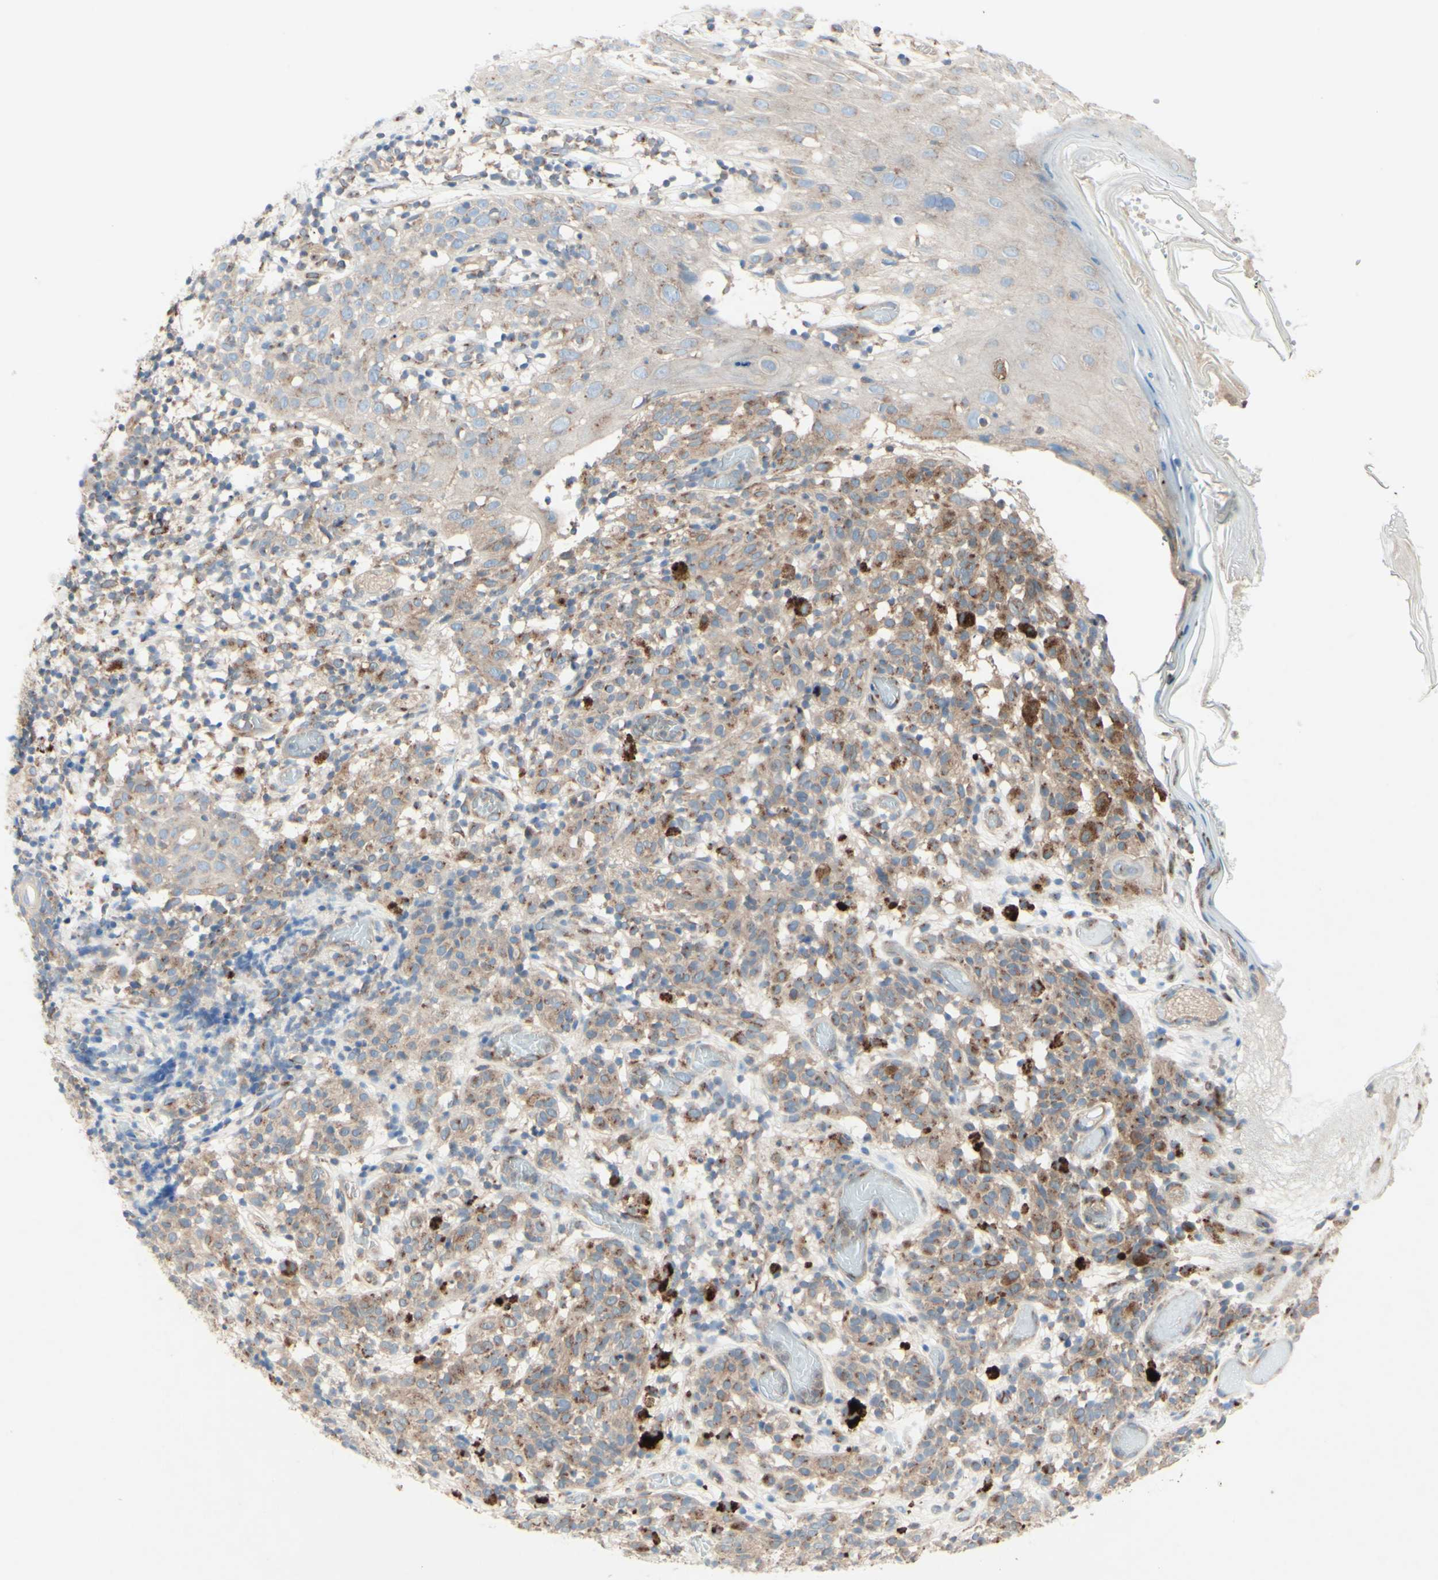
{"staining": {"intensity": "weak", "quantity": ">75%", "location": "cytoplasmic/membranous"}, "tissue": "melanoma", "cell_type": "Tumor cells", "image_type": "cancer", "snomed": [{"axis": "morphology", "description": "Malignant melanoma, NOS"}, {"axis": "topography", "description": "Skin"}], "caption": "Malignant melanoma was stained to show a protein in brown. There is low levels of weak cytoplasmic/membranous staining in approximately >75% of tumor cells.", "gene": "MTM1", "patient": {"sex": "female", "age": 46}}